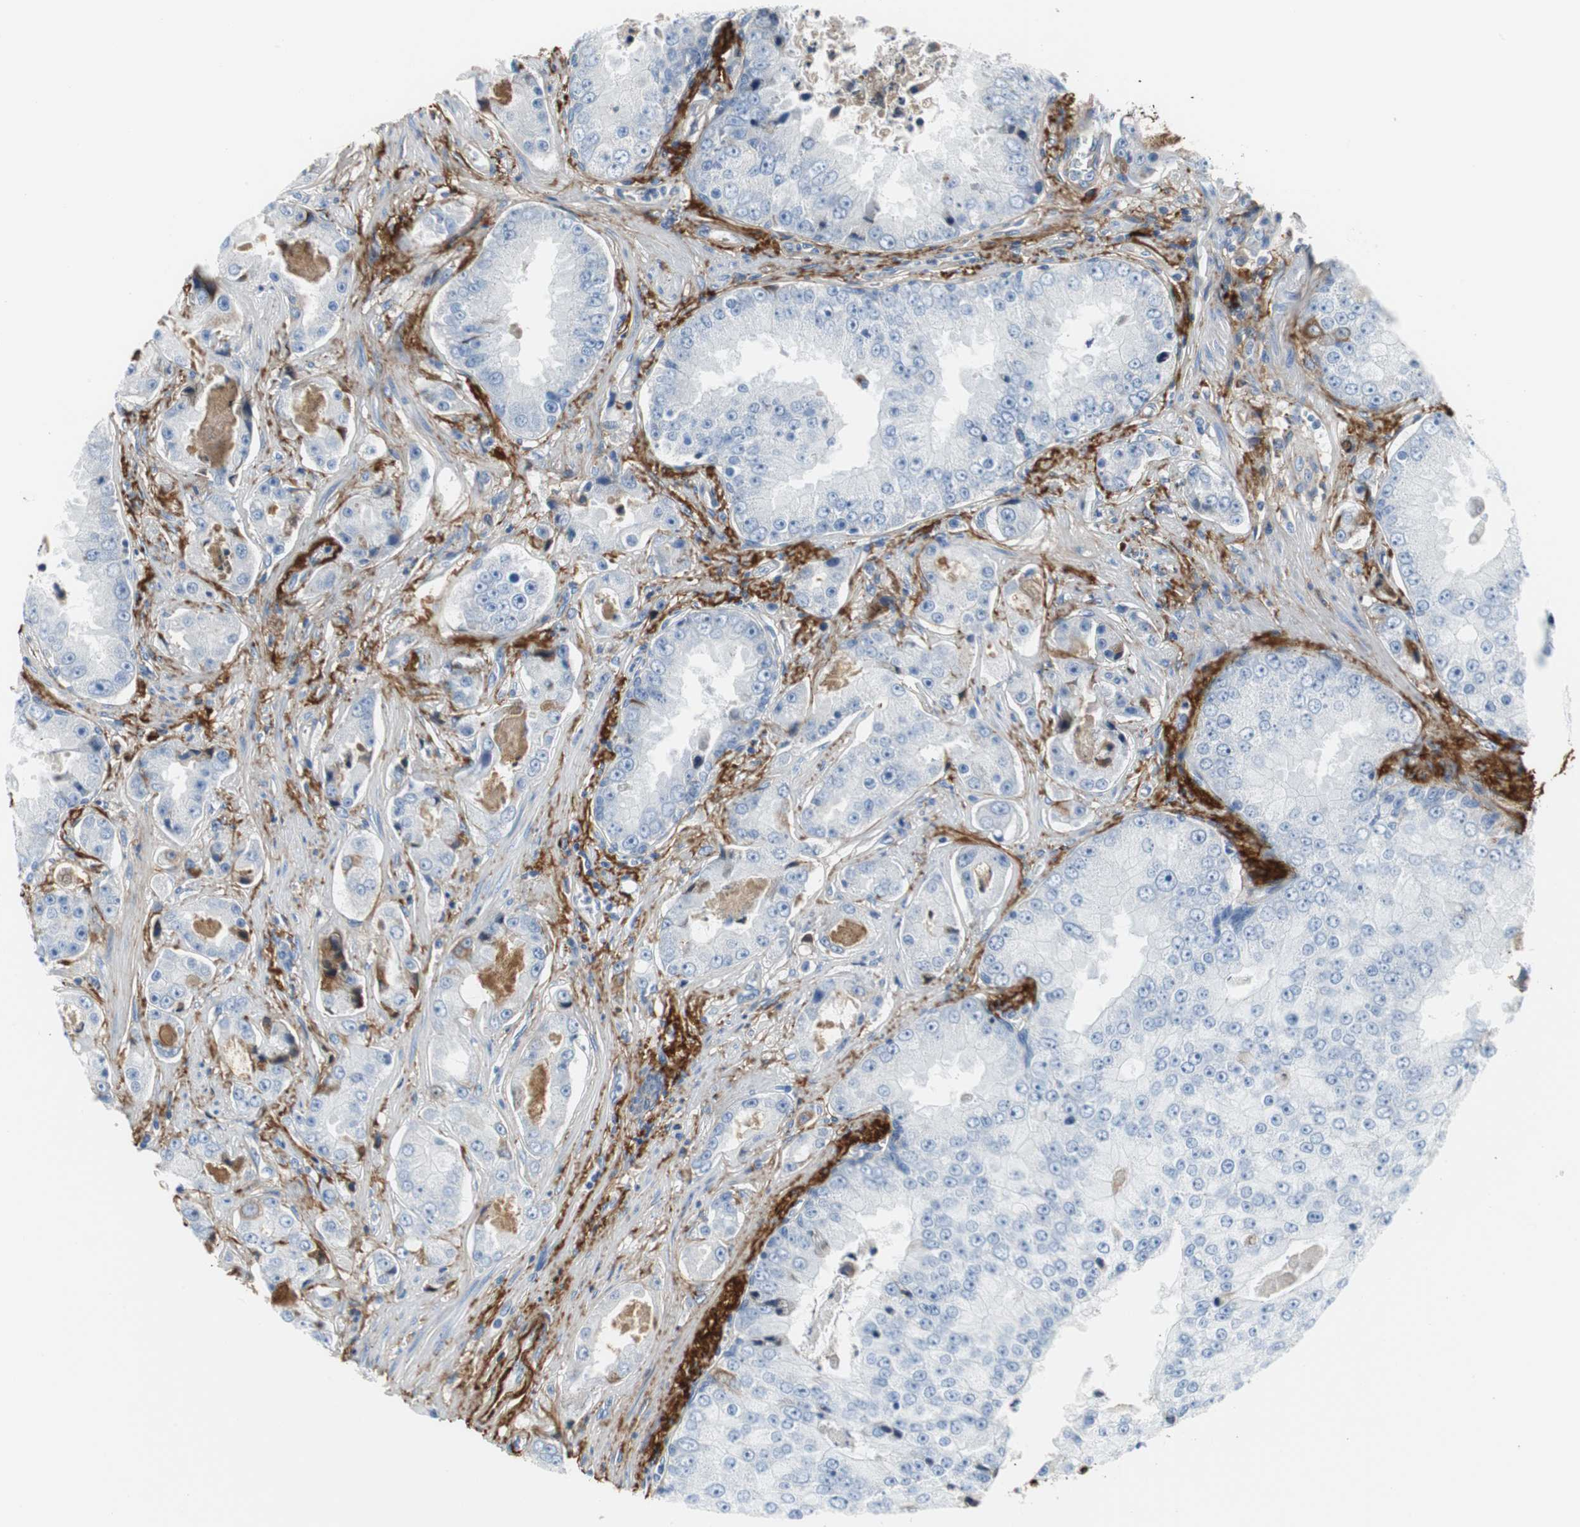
{"staining": {"intensity": "weak", "quantity": "<25%", "location": "cytoplasmic/membranous"}, "tissue": "prostate cancer", "cell_type": "Tumor cells", "image_type": "cancer", "snomed": [{"axis": "morphology", "description": "Adenocarcinoma, High grade"}, {"axis": "topography", "description": "Prostate"}], "caption": "A high-resolution image shows immunohistochemistry staining of prostate cancer, which exhibits no significant staining in tumor cells.", "gene": "APCS", "patient": {"sex": "male", "age": 73}}